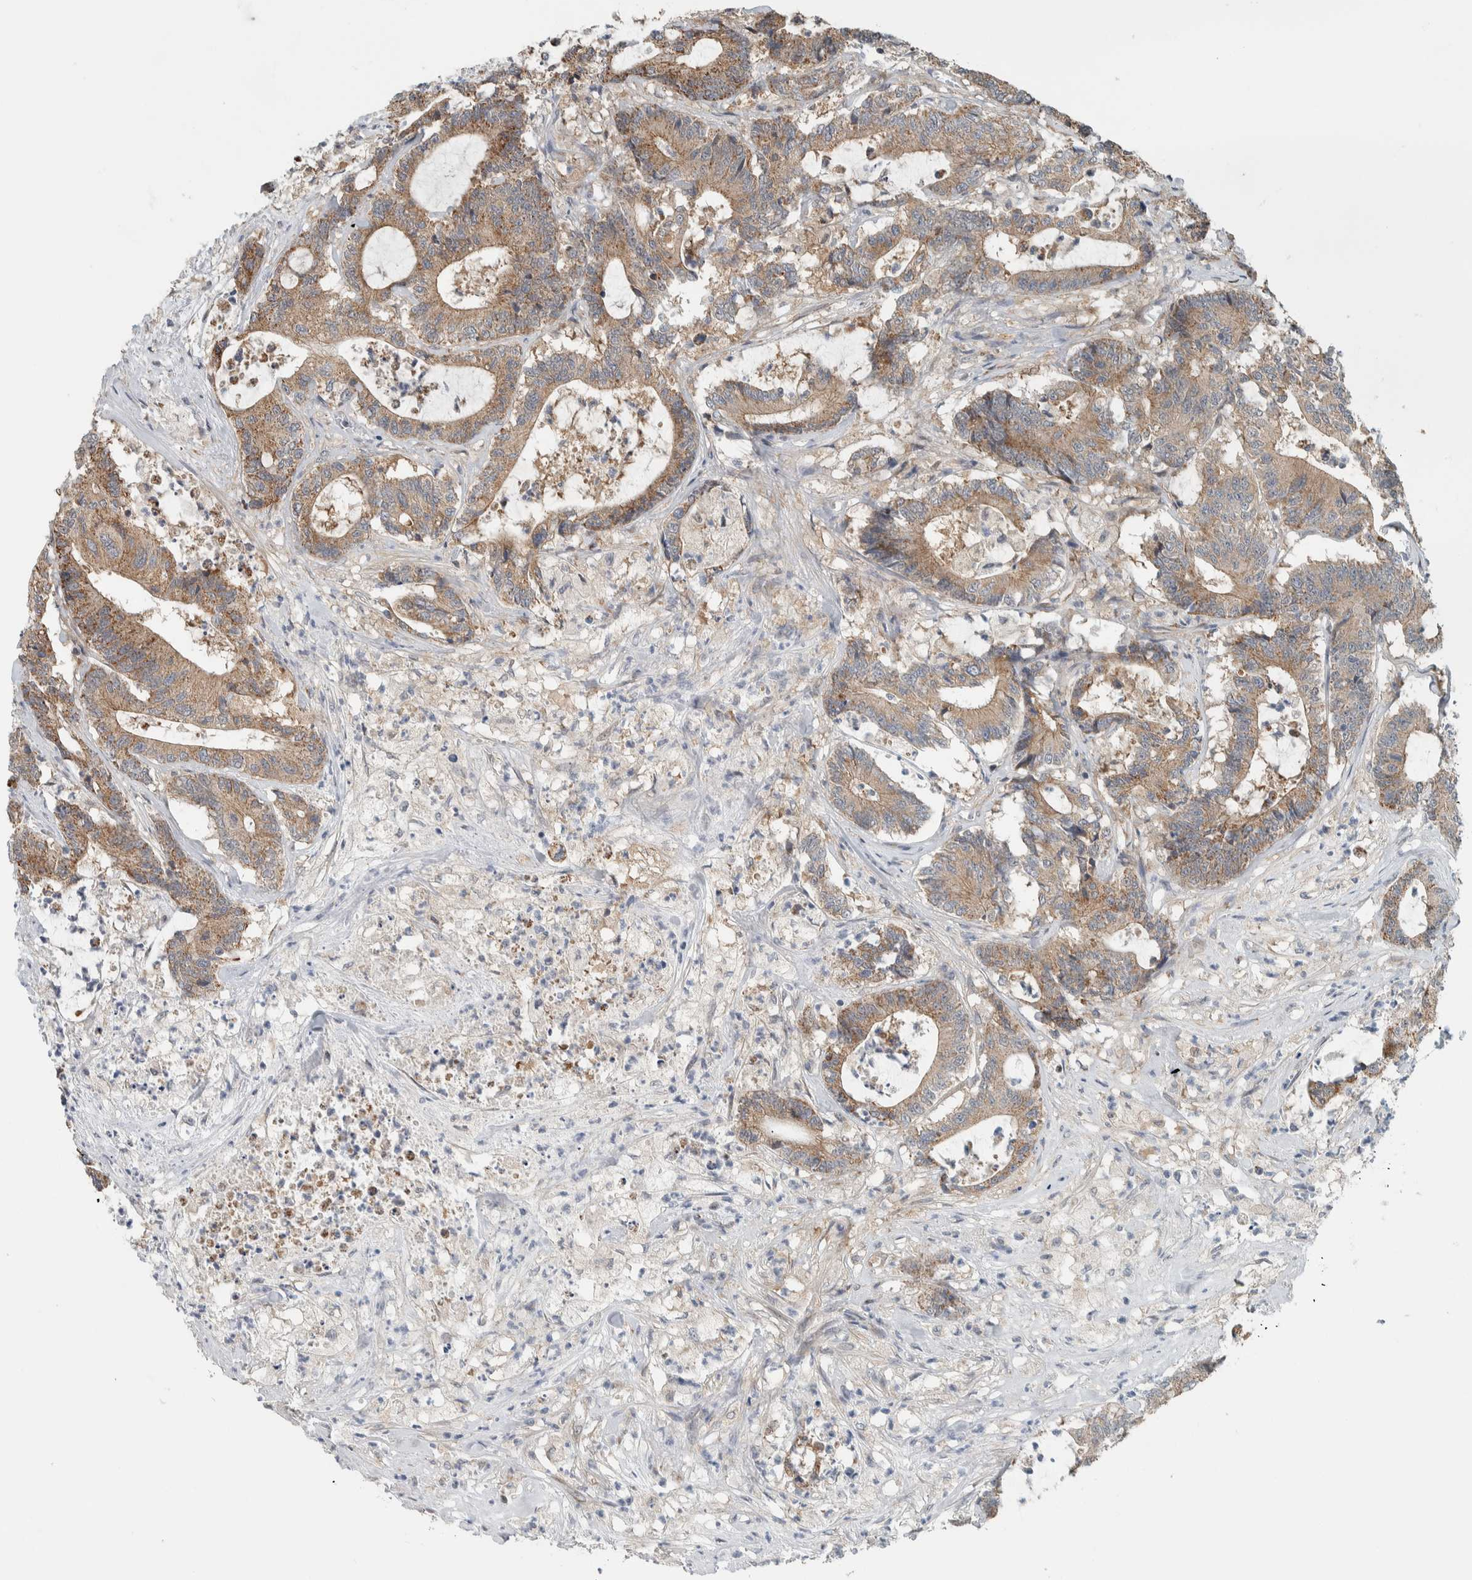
{"staining": {"intensity": "moderate", "quantity": ">75%", "location": "cytoplasmic/membranous"}, "tissue": "colorectal cancer", "cell_type": "Tumor cells", "image_type": "cancer", "snomed": [{"axis": "morphology", "description": "Adenocarcinoma, NOS"}, {"axis": "topography", "description": "Colon"}], "caption": "Tumor cells exhibit medium levels of moderate cytoplasmic/membranous staining in about >75% of cells in colorectal cancer (adenocarcinoma). The protein of interest is shown in brown color, while the nuclei are stained blue.", "gene": "RERE", "patient": {"sex": "female", "age": 84}}